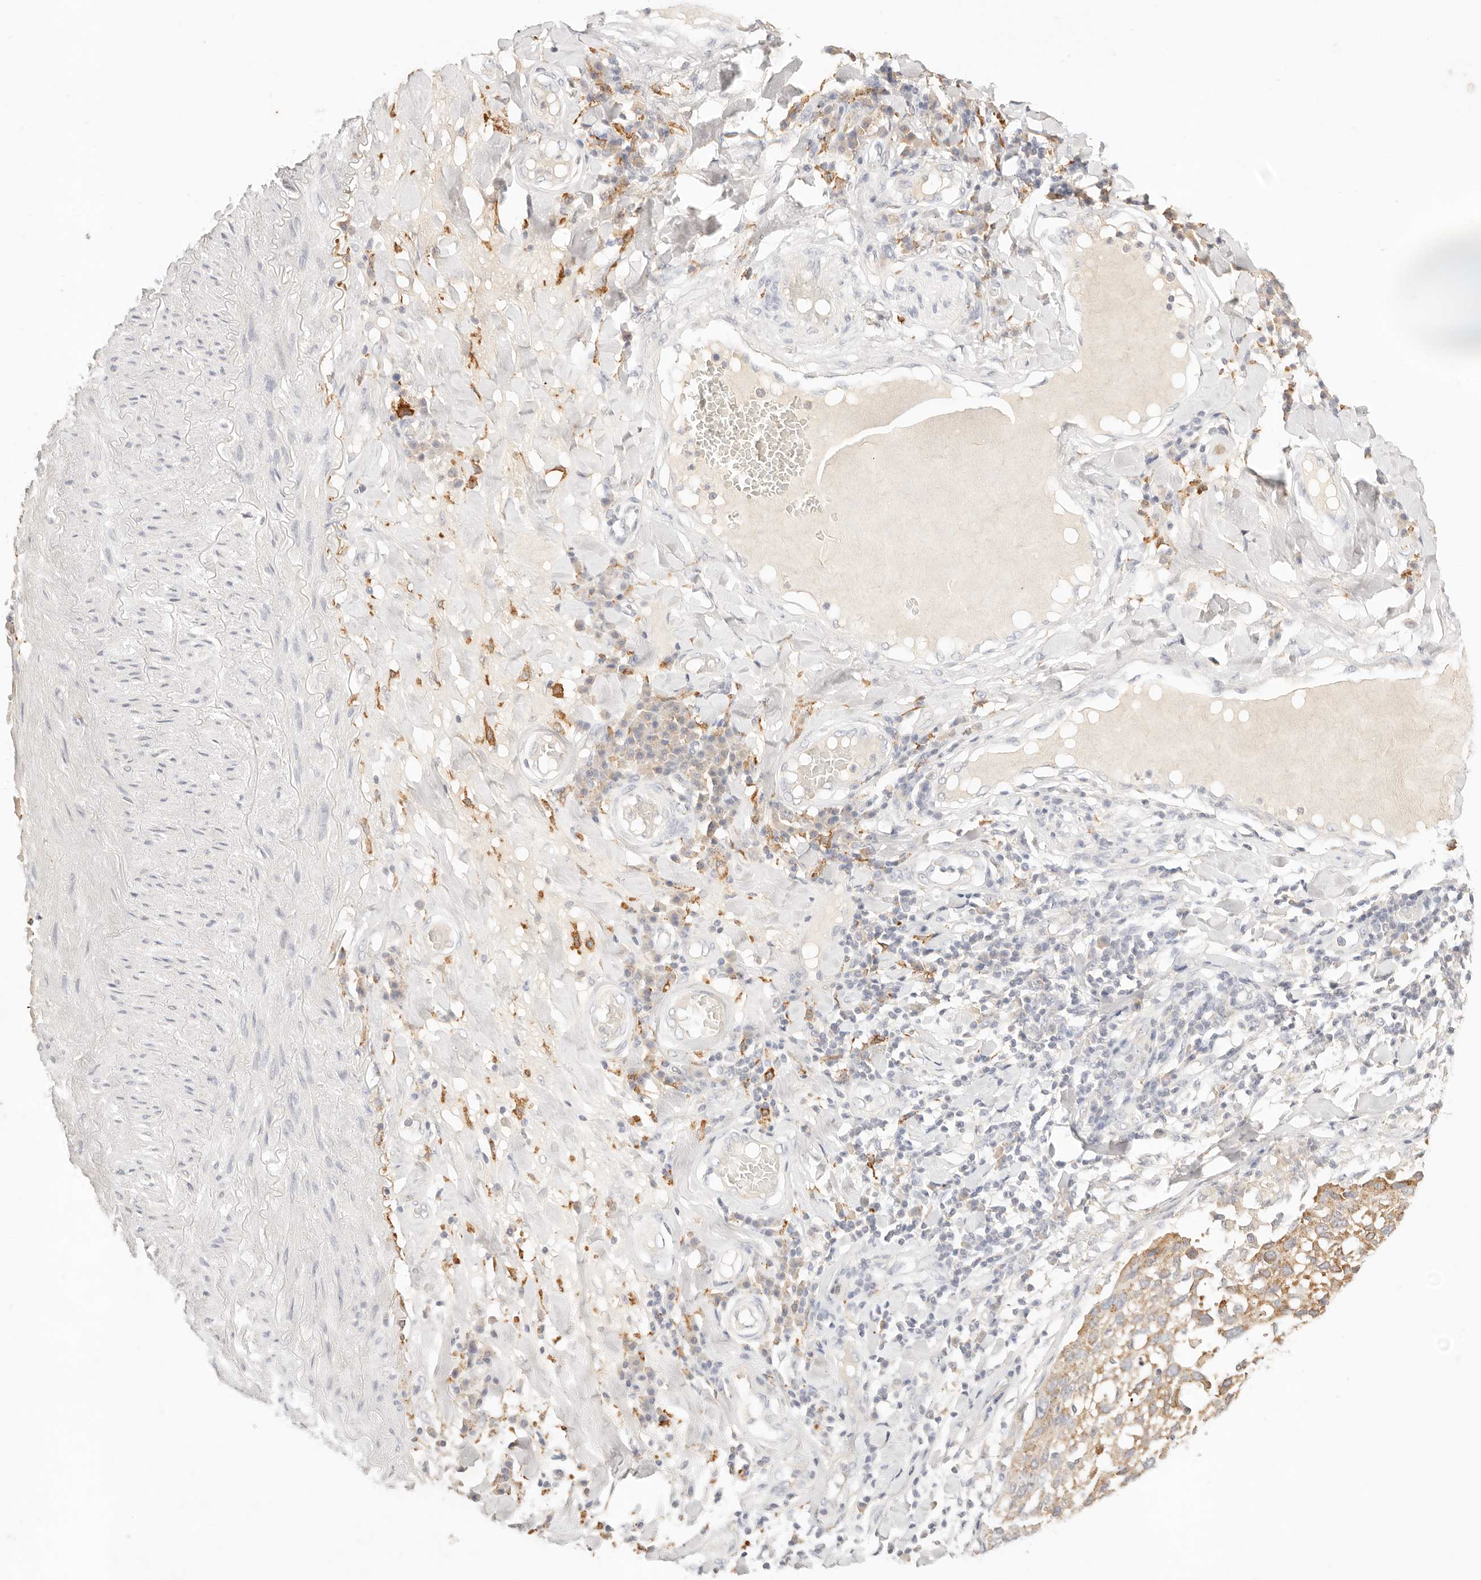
{"staining": {"intensity": "moderate", "quantity": ">75%", "location": "cytoplasmic/membranous"}, "tissue": "lung cancer", "cell_type": "Tumor cells", "image_type": "cancer", "snomed": [{"axis": "morphology", "description": "Squamous cell carcinoma, NOS"}, {"axis": "topography", "description": "Lung"}], "caption": "Protein analysis of lung squamous cell carcinoma tissue demonstrates moderate cytoplasmic/membranous staining in about >75% of tumor cells. The protein of interest is shown in brown color, while the nuclei are stained blue.", "gene": "HK2", "patient": {"sex": "male", "age": 65}}